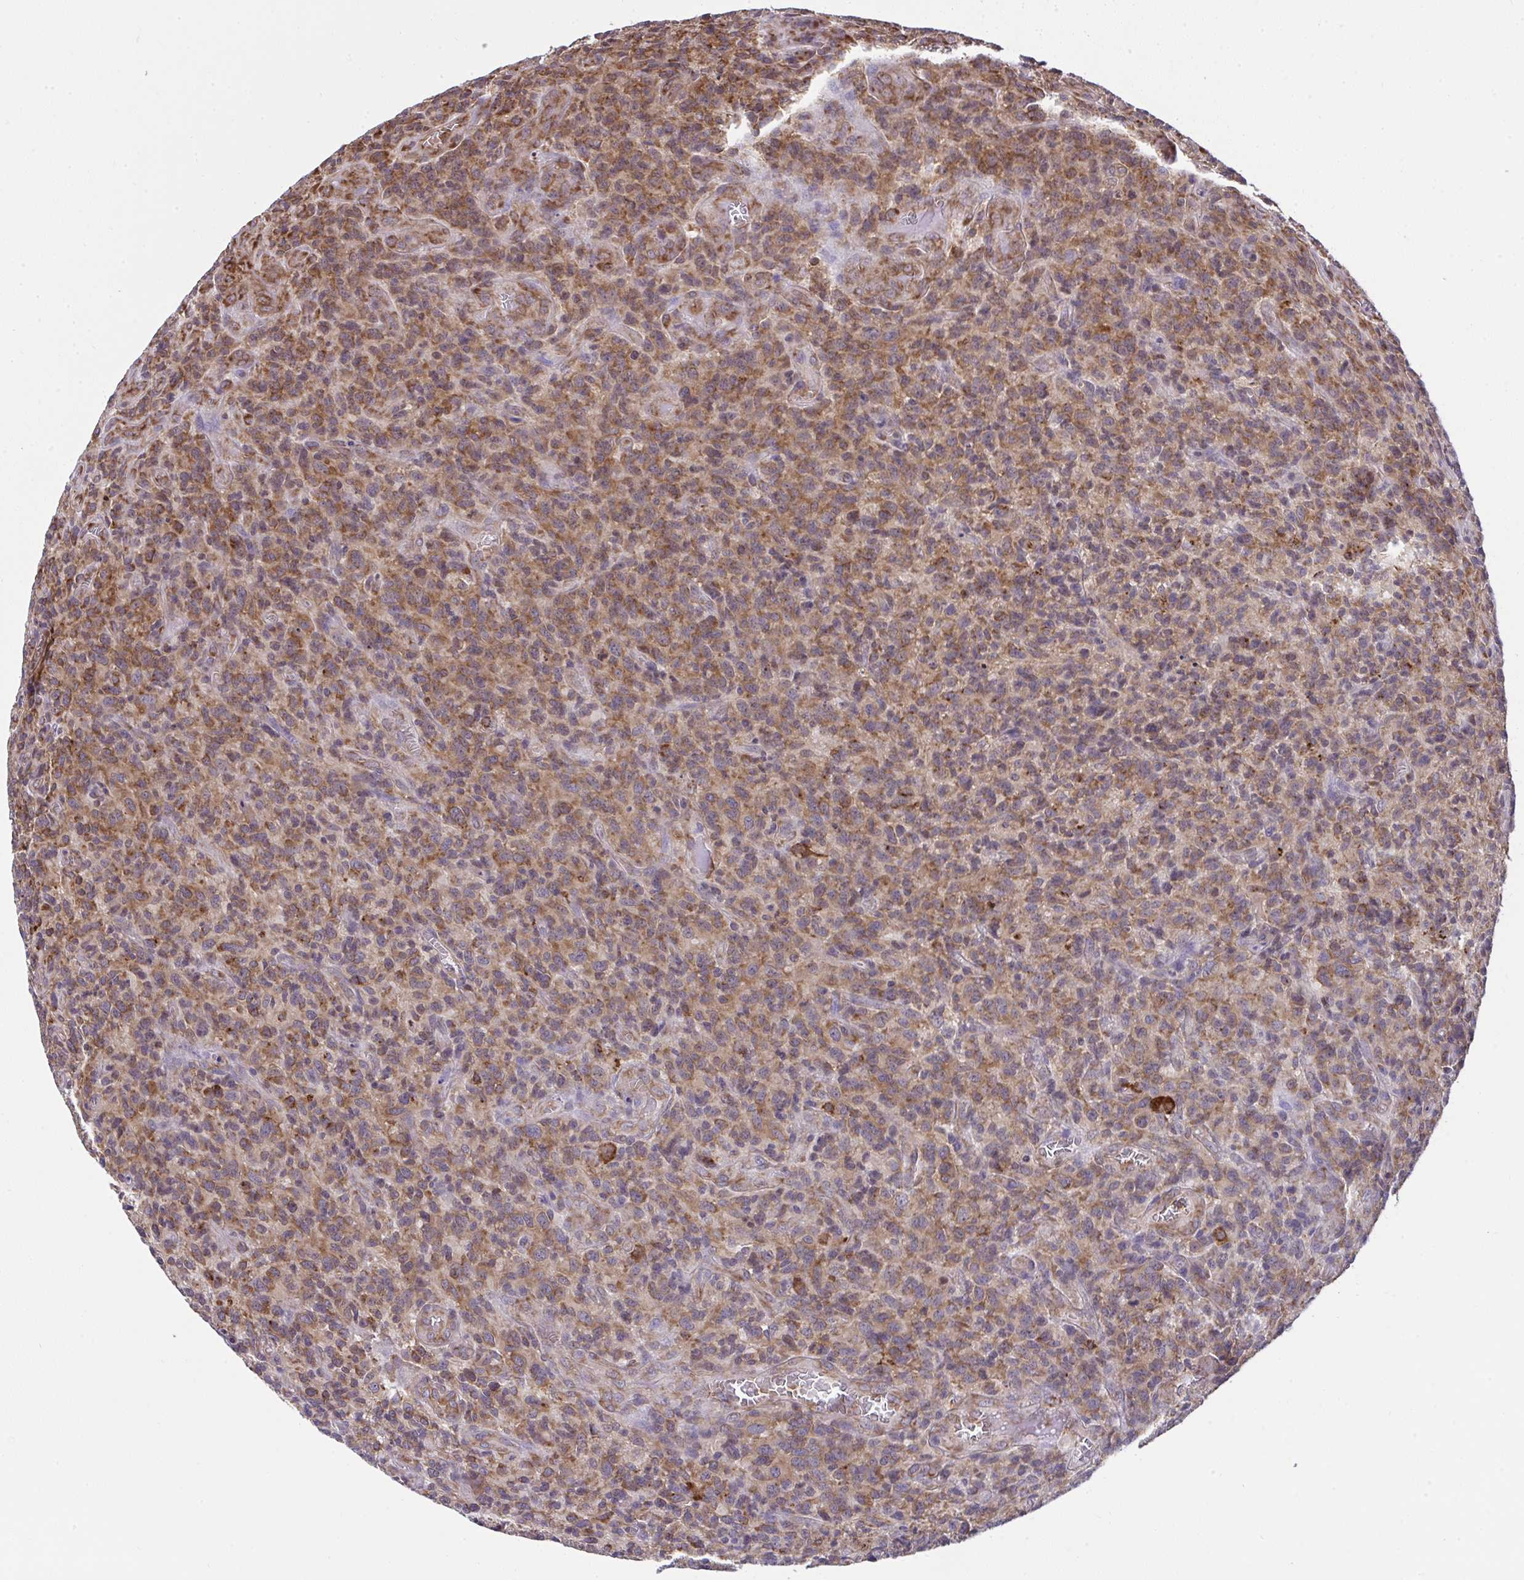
{"staining": {"intensity": "moderate", "quantity": ">75%", "location": "cytoplasmic/membranous"}, "tissue": "glioma", "cell_type": "Tumor cells", "image_type": "cancer", "snomed": [{"axis": "morphology", "description": "Glioma, malignant, High grade"}, {"axis": "topography", "description": "Brain"}], "caption": "Human glioma stained for a protein (brown) demonstrates moderate cytoplasmic/membranous positive positivity in approximately >75% of tumor cells.", "gene": "RPS7", "patient": {"sex": "male", "age": 76}}